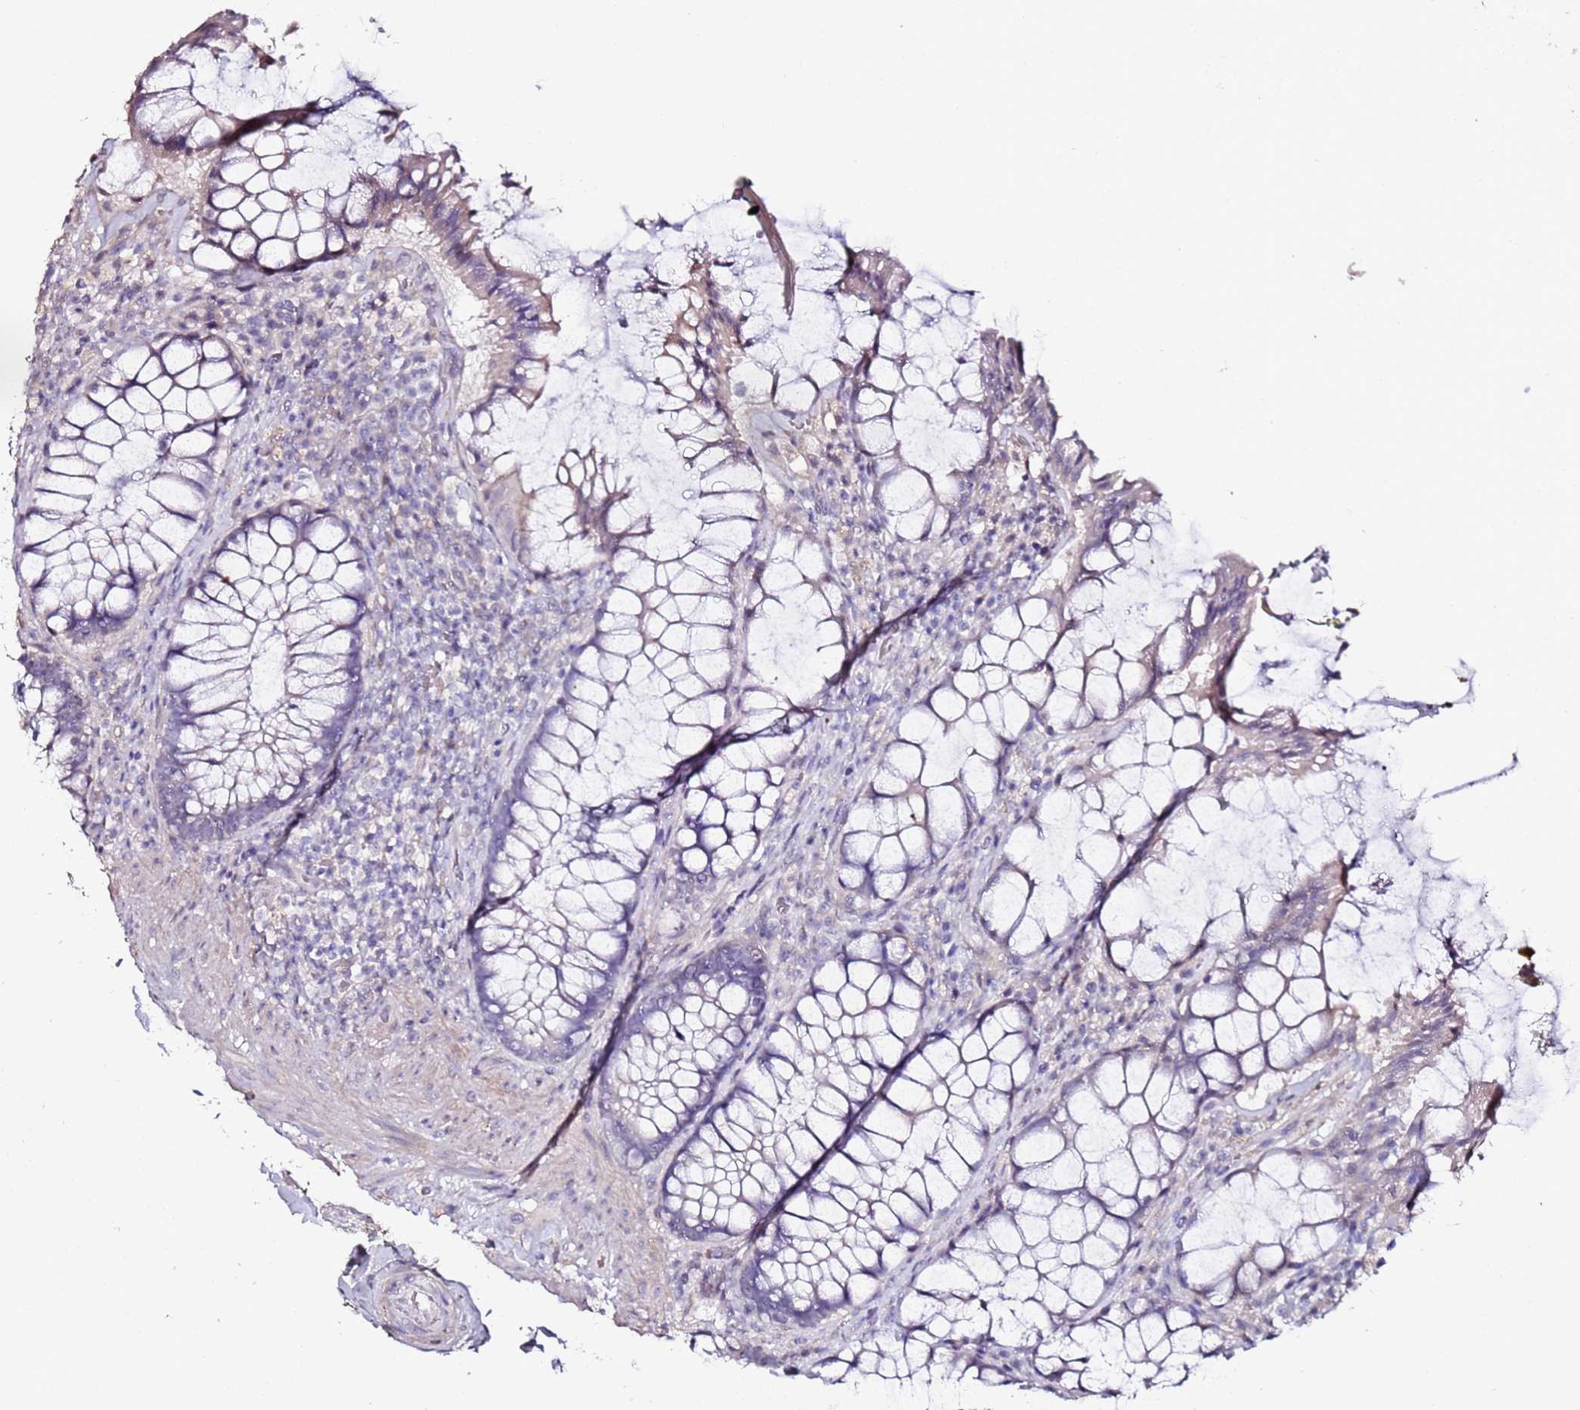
{"staining": {"intensity": "negative", "quantity": "none", "location": "none"}, "tissue": "rectum", "cell_type": "Glandular cells", "image_type": "normal", "snomed": [{"axis": "morphology", "description": "Normal tissue, NOS"}, {"axis": "topography", "description": "Rectum"}], "caption": "This is a photomicrograph of immunohistochemistry staining of unremarkable rectum, which shows no staining in glandular cells.", "gene": "C3orf80", "patient": {"sex": "female", "age": 58}}